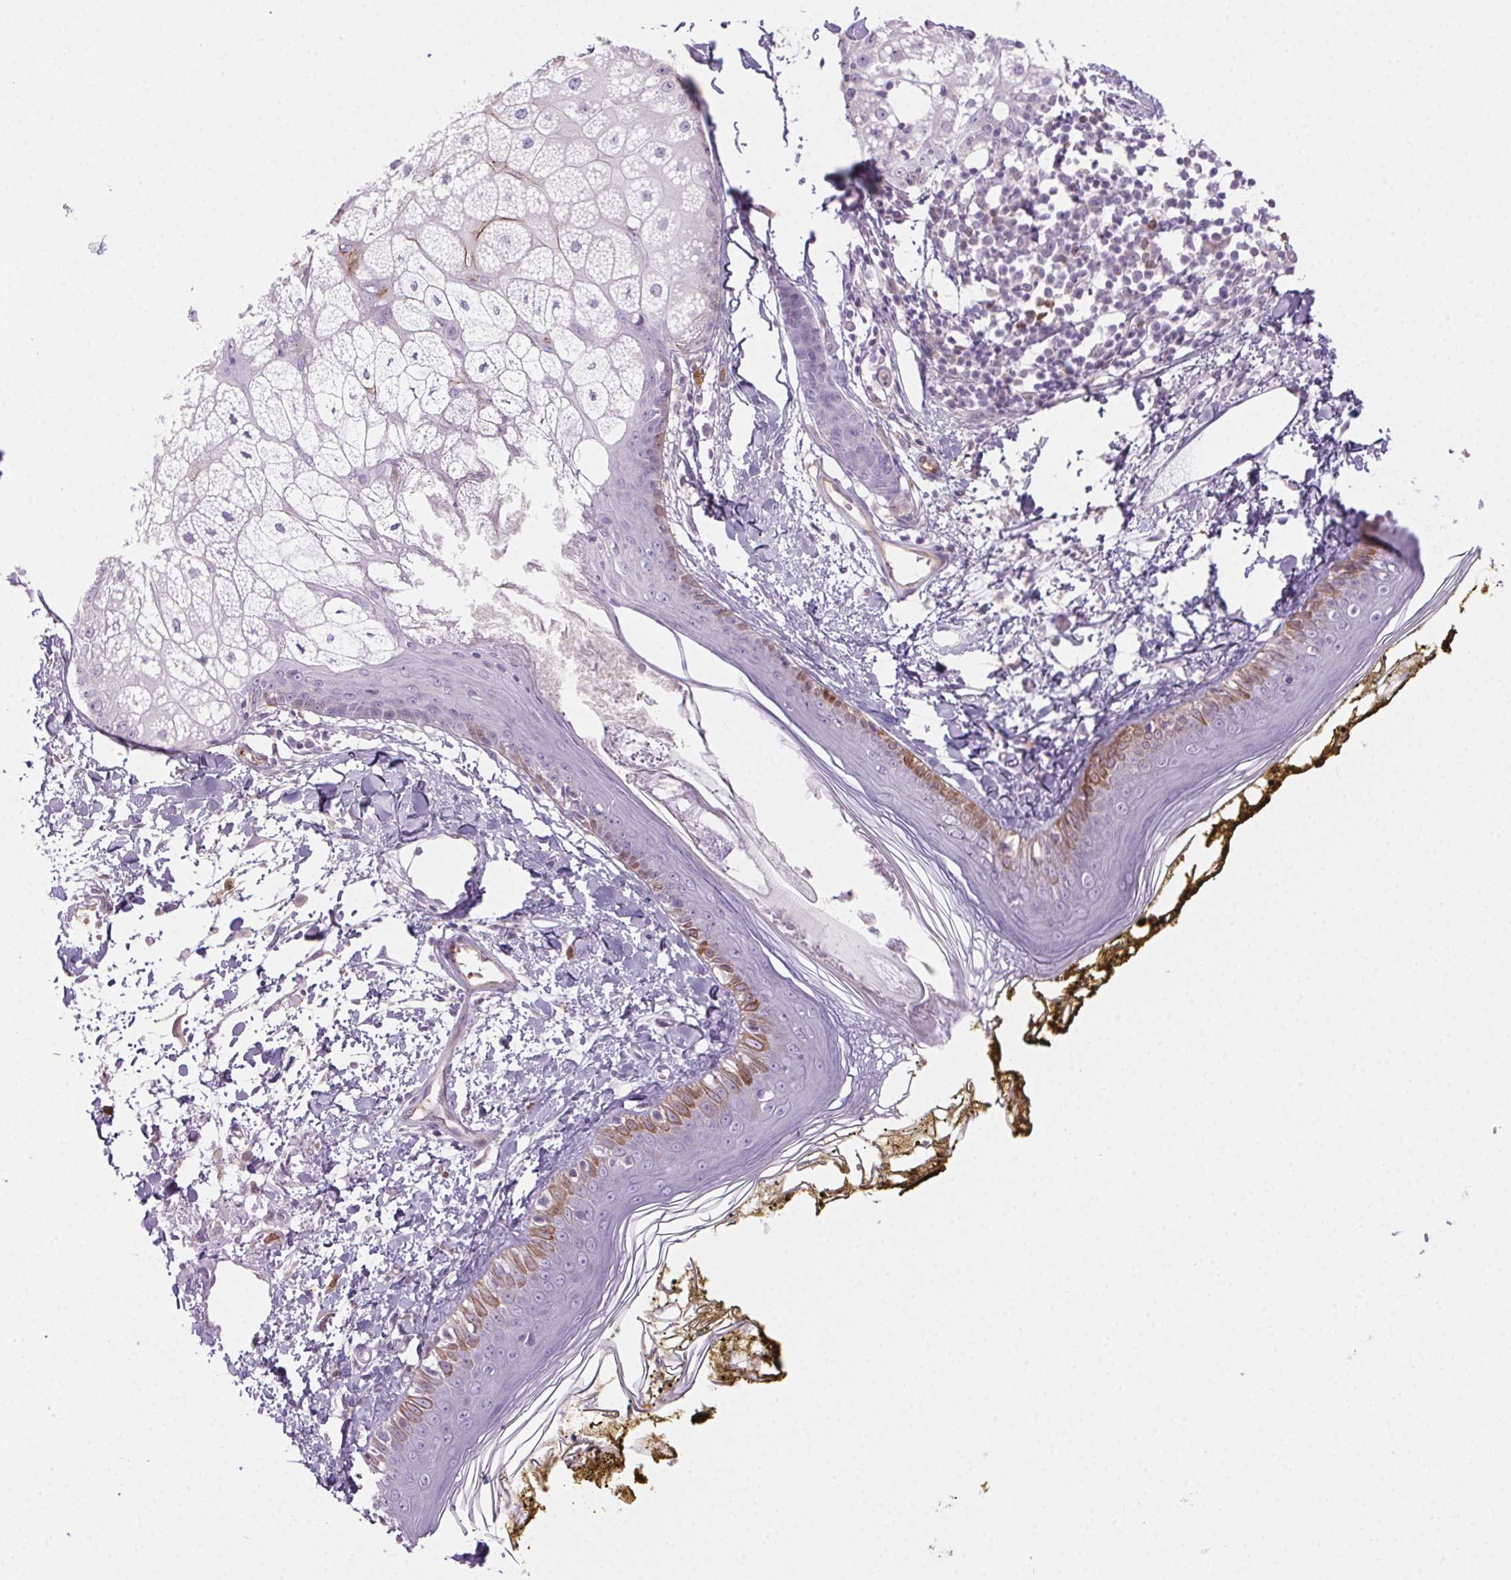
{"staining": {"intensity": "moderate", "quantity": "<25%", "location": "nuclear"}, "tissue": "skin", "cell_type": "Fibroblasts", "image_type": "normal", "snomed": [{"axis": "morphology", "description": "Normal tissue, NOS"}, {"axis": "topography", "description": "Skin"}], "caption": "A high-resolution photomicrograph shows IHC staining of normal skin, which displays moderate nuclear positivity in approximately <25% of fibroblasts.", "gene": "TMEM45A", "patient": {"sex": "male", "age": 76}}